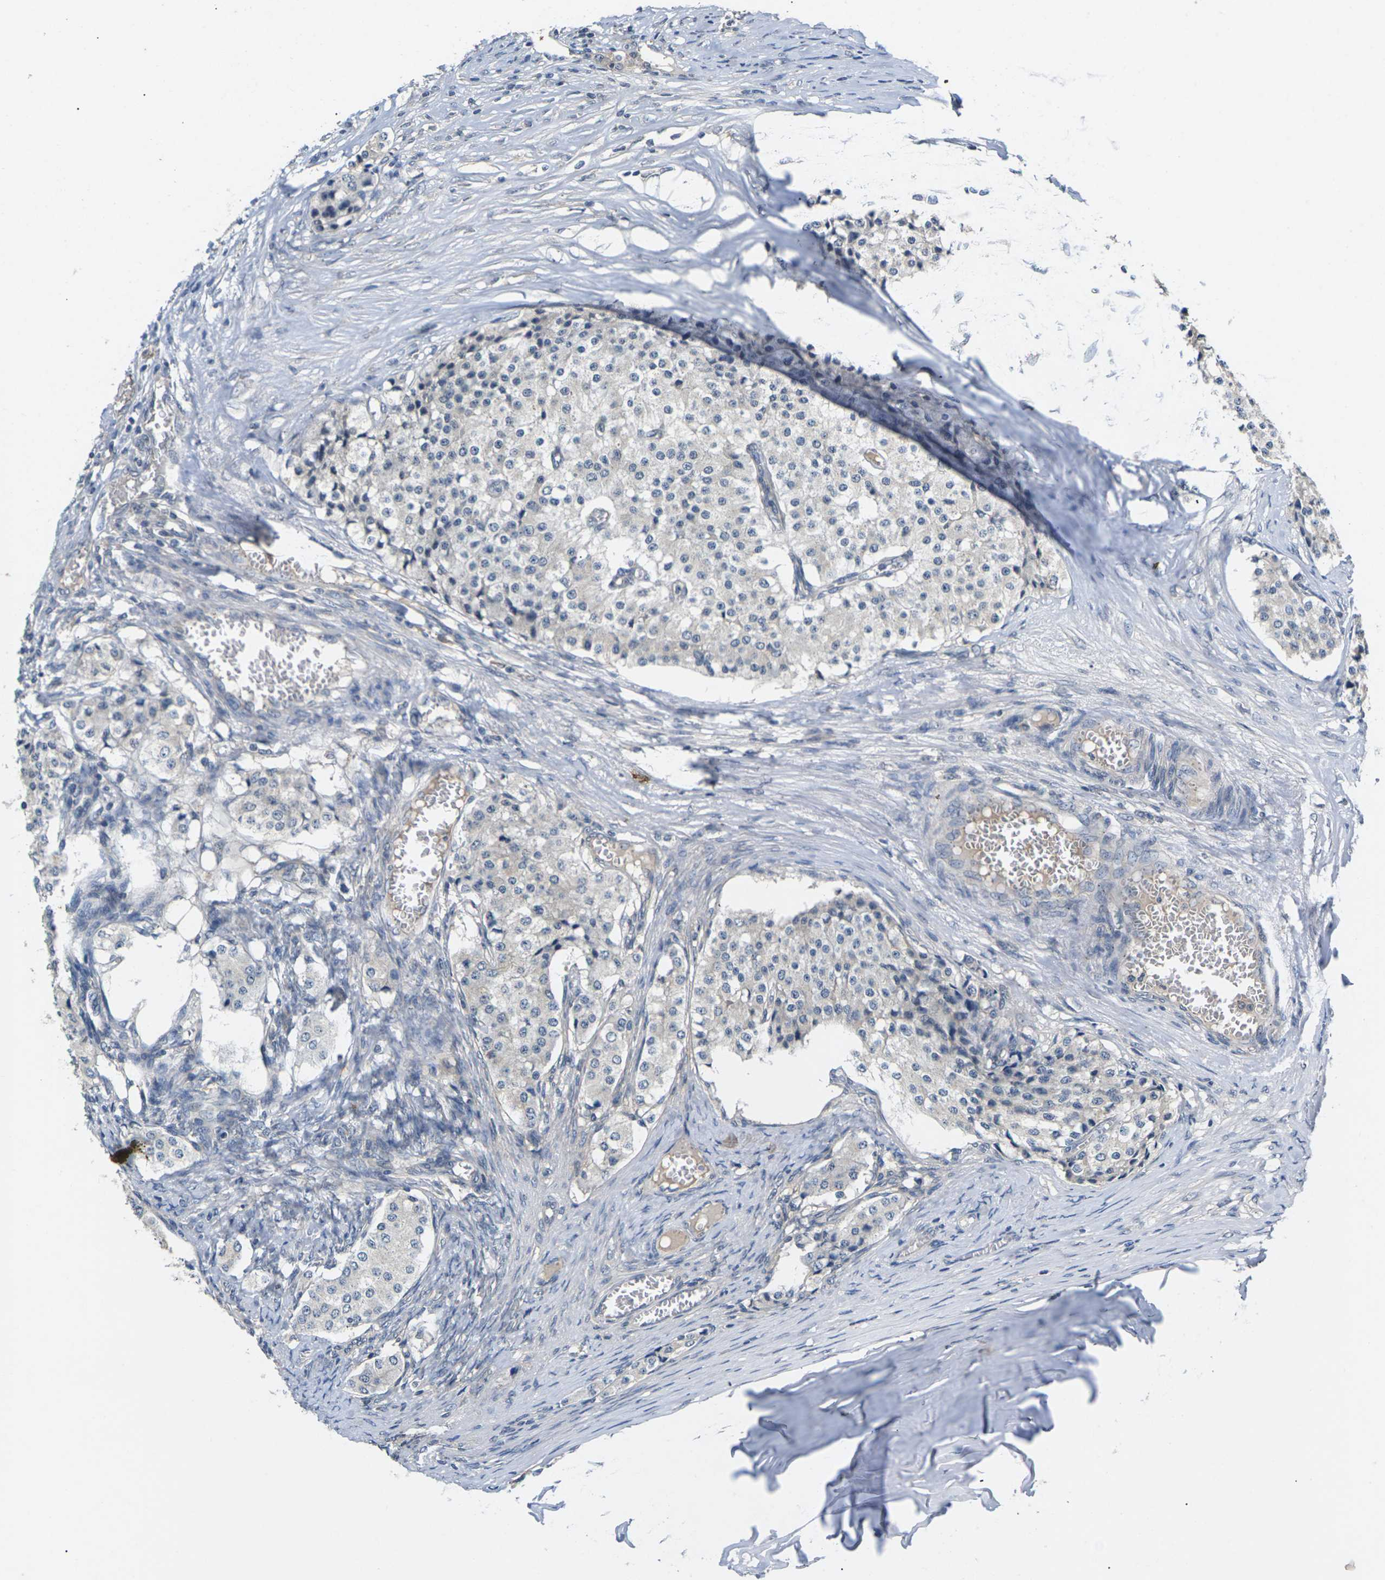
{"staining": {"intensity": "negative", "quantity": "none", "location": "none"}, "tissue": "carcinoid", "cell_type": "Tumor cells", "image_type": "cancer", "snomed": [{"axis": "morphology", "description": "Carcinoid, malignant, NOS"}, {"axis": "topography", "description": "Colon"}], "caption": "Malignant carcinoid stained for a protein using immunohistochemistry reveals no staining tumor cells.", "gene": "SLC2A2", "patient": {"sex": "female", "age": 52}}